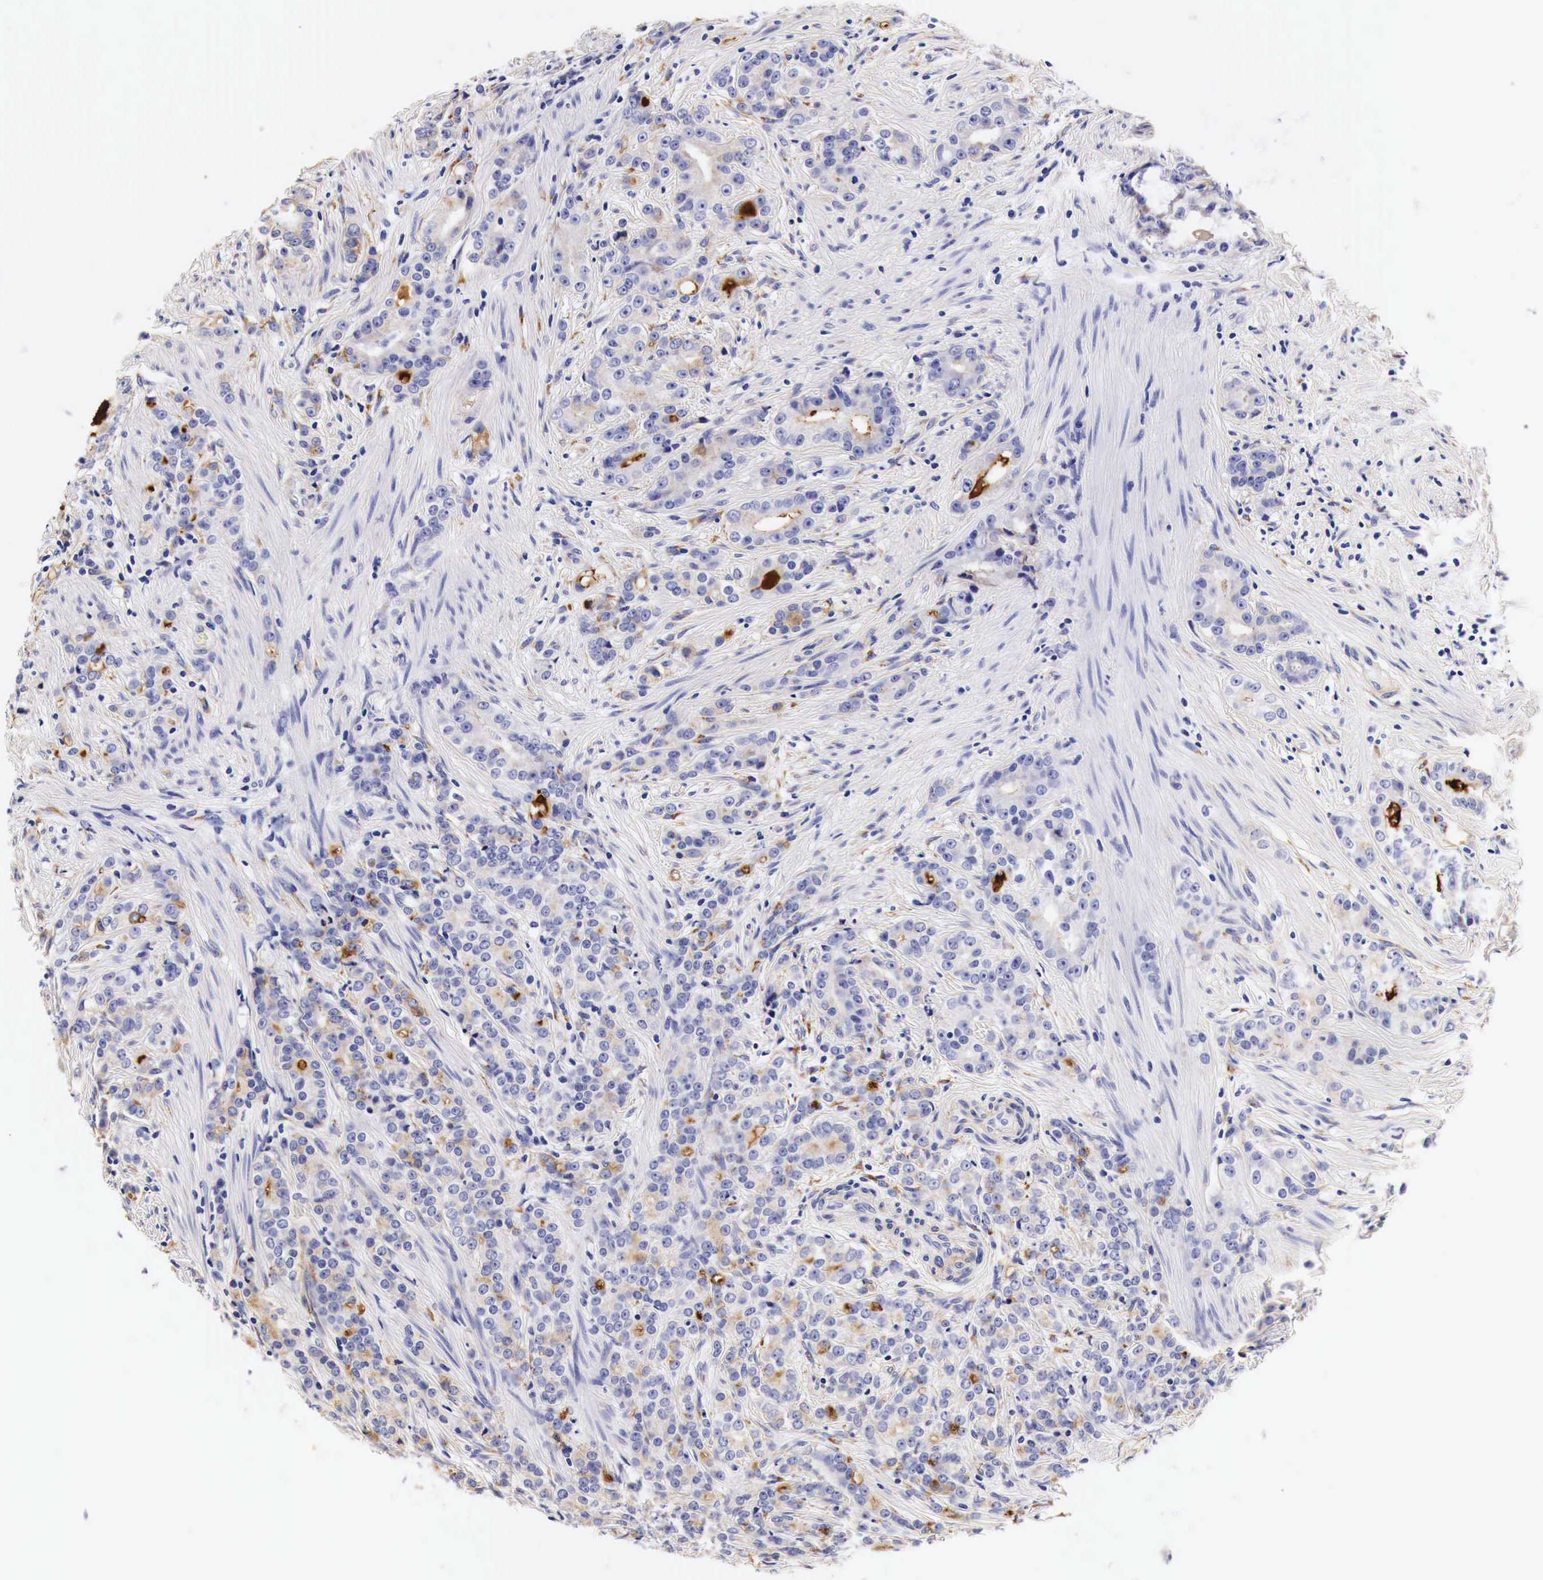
{"staining": {"intensity": "negative", "quantity": "none", "location": "none"}, "tissue": "prostate cancer", "cell_type": "Tumor cells", "image_type": "cancer", "snomed": [{"axis": "morphology", "description": "Adenocarcinoma, Medium grade"}, {"axis": "topography", "description": "Prostate"}], "caption": "Immunohistochemistry photomicrograph of neoplastic tissue: medium-grade adenocarcinoma (prostate) stained with DAB shows no significant protein expression in tumor cells.", "gene": "LAMB2", "patient": {"sex": "male", "age": 59}}